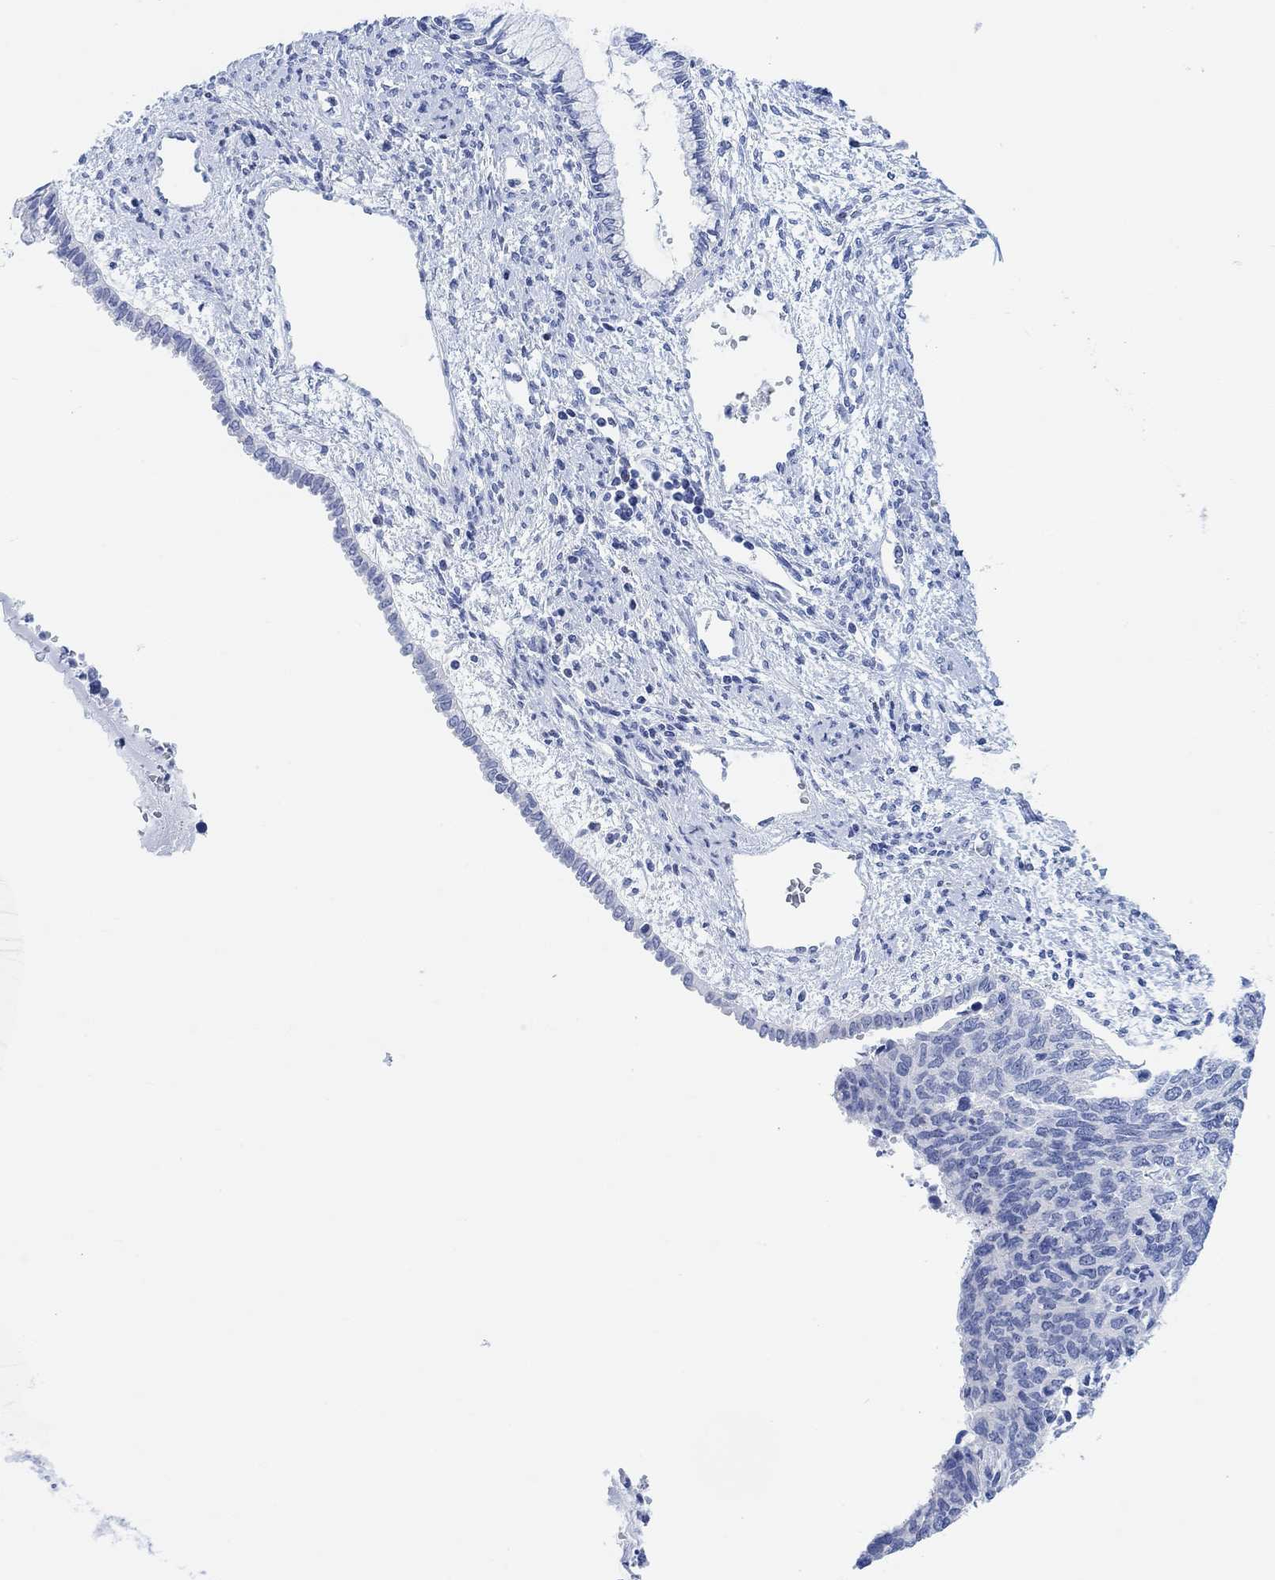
{"staining": {"intensity": "negative", "quantity": "none", "location": "none"}, "tissue": "cervical cancer", "cell_type": "Tumor cells", "image_type": "cancer", "snomed": [{"axis": "morphology", "description": "Squamous cell carcinoma, NOS"}, {"axis": "topography", "description": "Cervix"}], "caption": "Tumor cells are negative for brown protein staining in cervical cancer (squamous cell carcinoma).", "gene": "ENO4", "patient": {"sex": "female", "age": 63}}